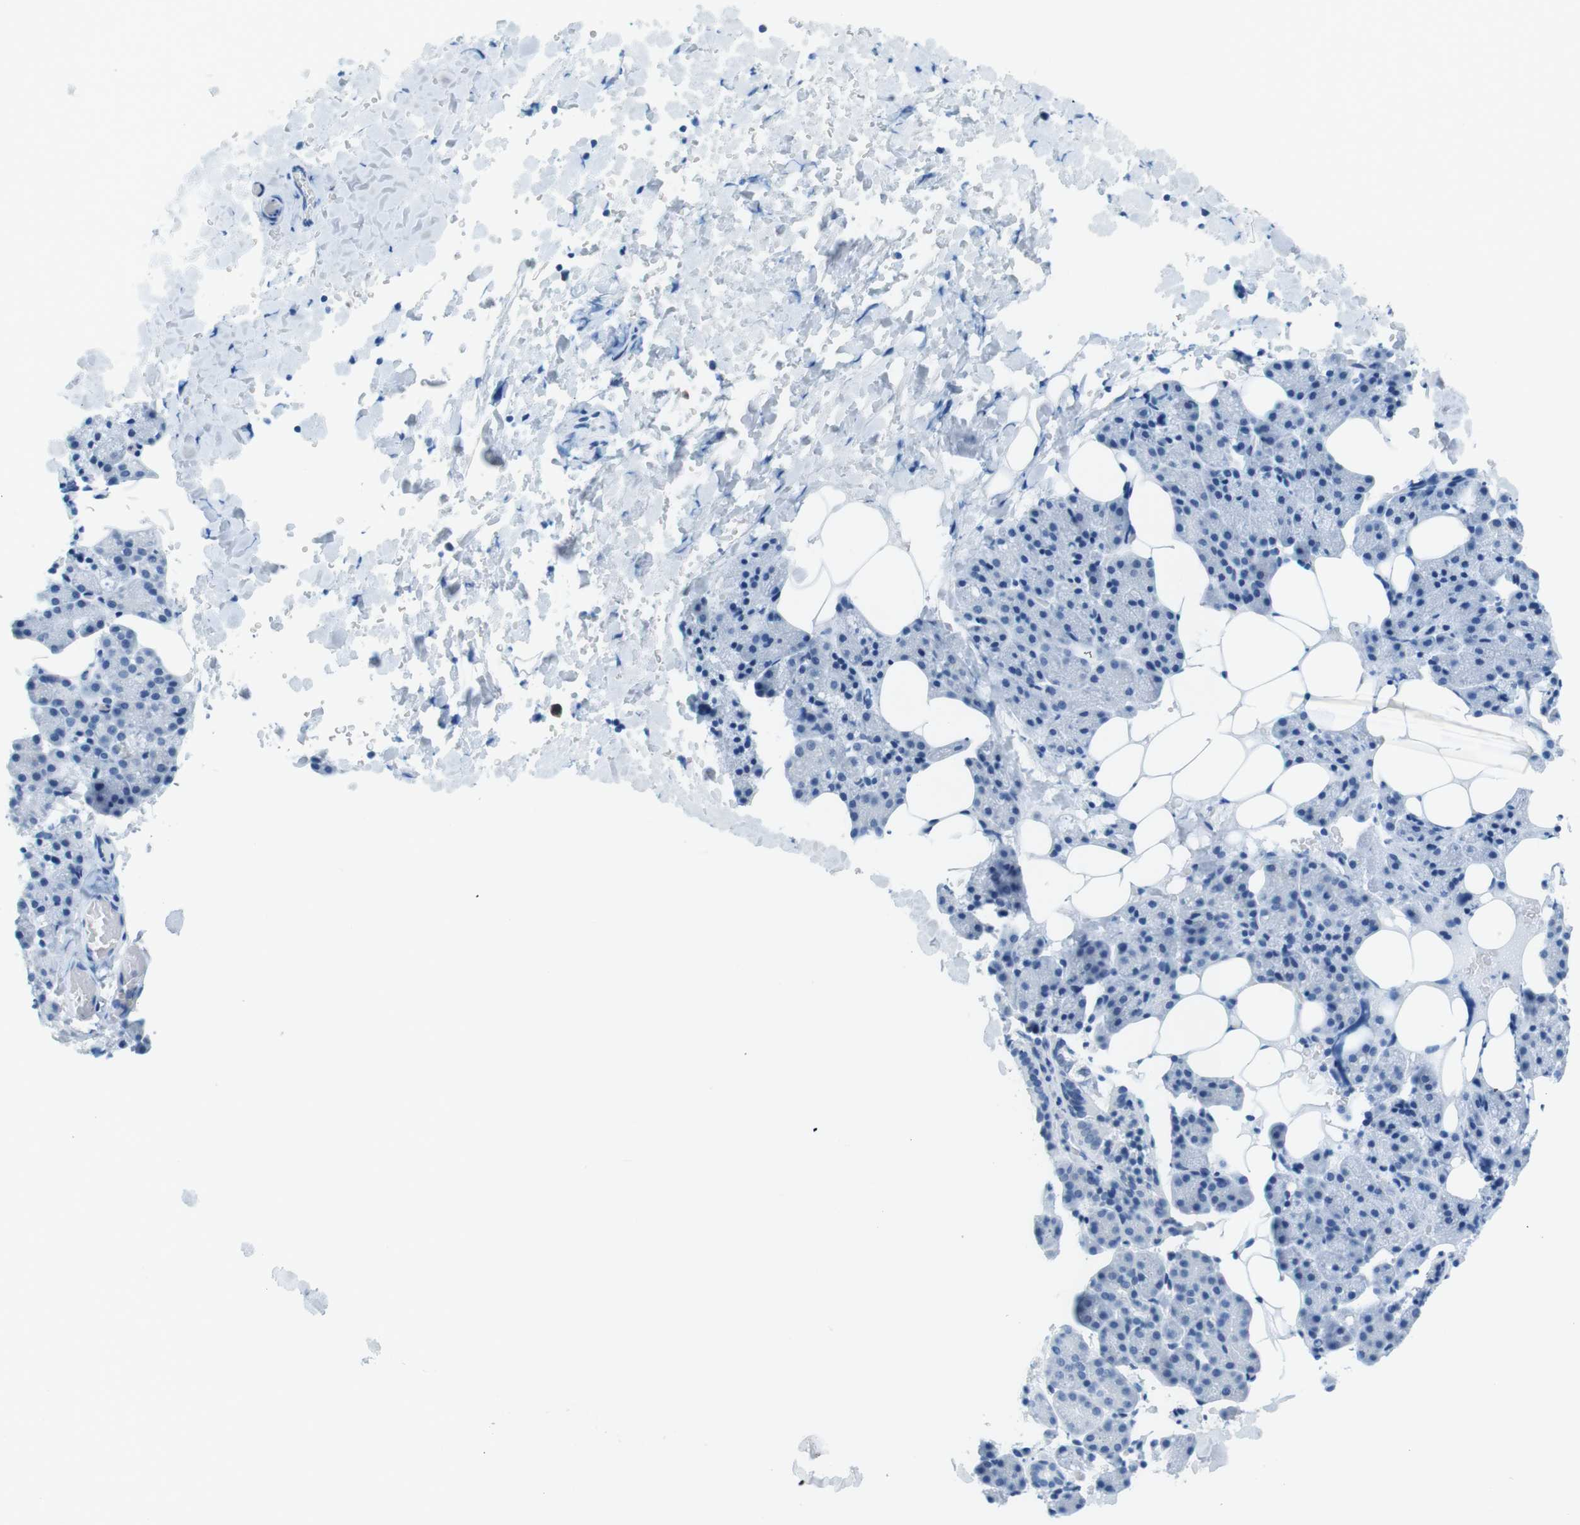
{"staining": {"intensity": "negative", "quantity": "none", "location": "none"}, "tissue": "salivary gland", "cell_type": "Glandular cells", "image_type": "normal", "snomed": [{"axis": "morphology", "description": "Normal tissue, NOS"}, {"axis": "topography", "description": "Lymph node"}, {"axis": "topography", "description": "Salivary gland"}], "caption": "Normal salivary gland was stained to show a protein in brown. There is no significant expression in glandular cells.", "gene": "CTAG1B", "patient": {"sex": "male", "age": 8}}